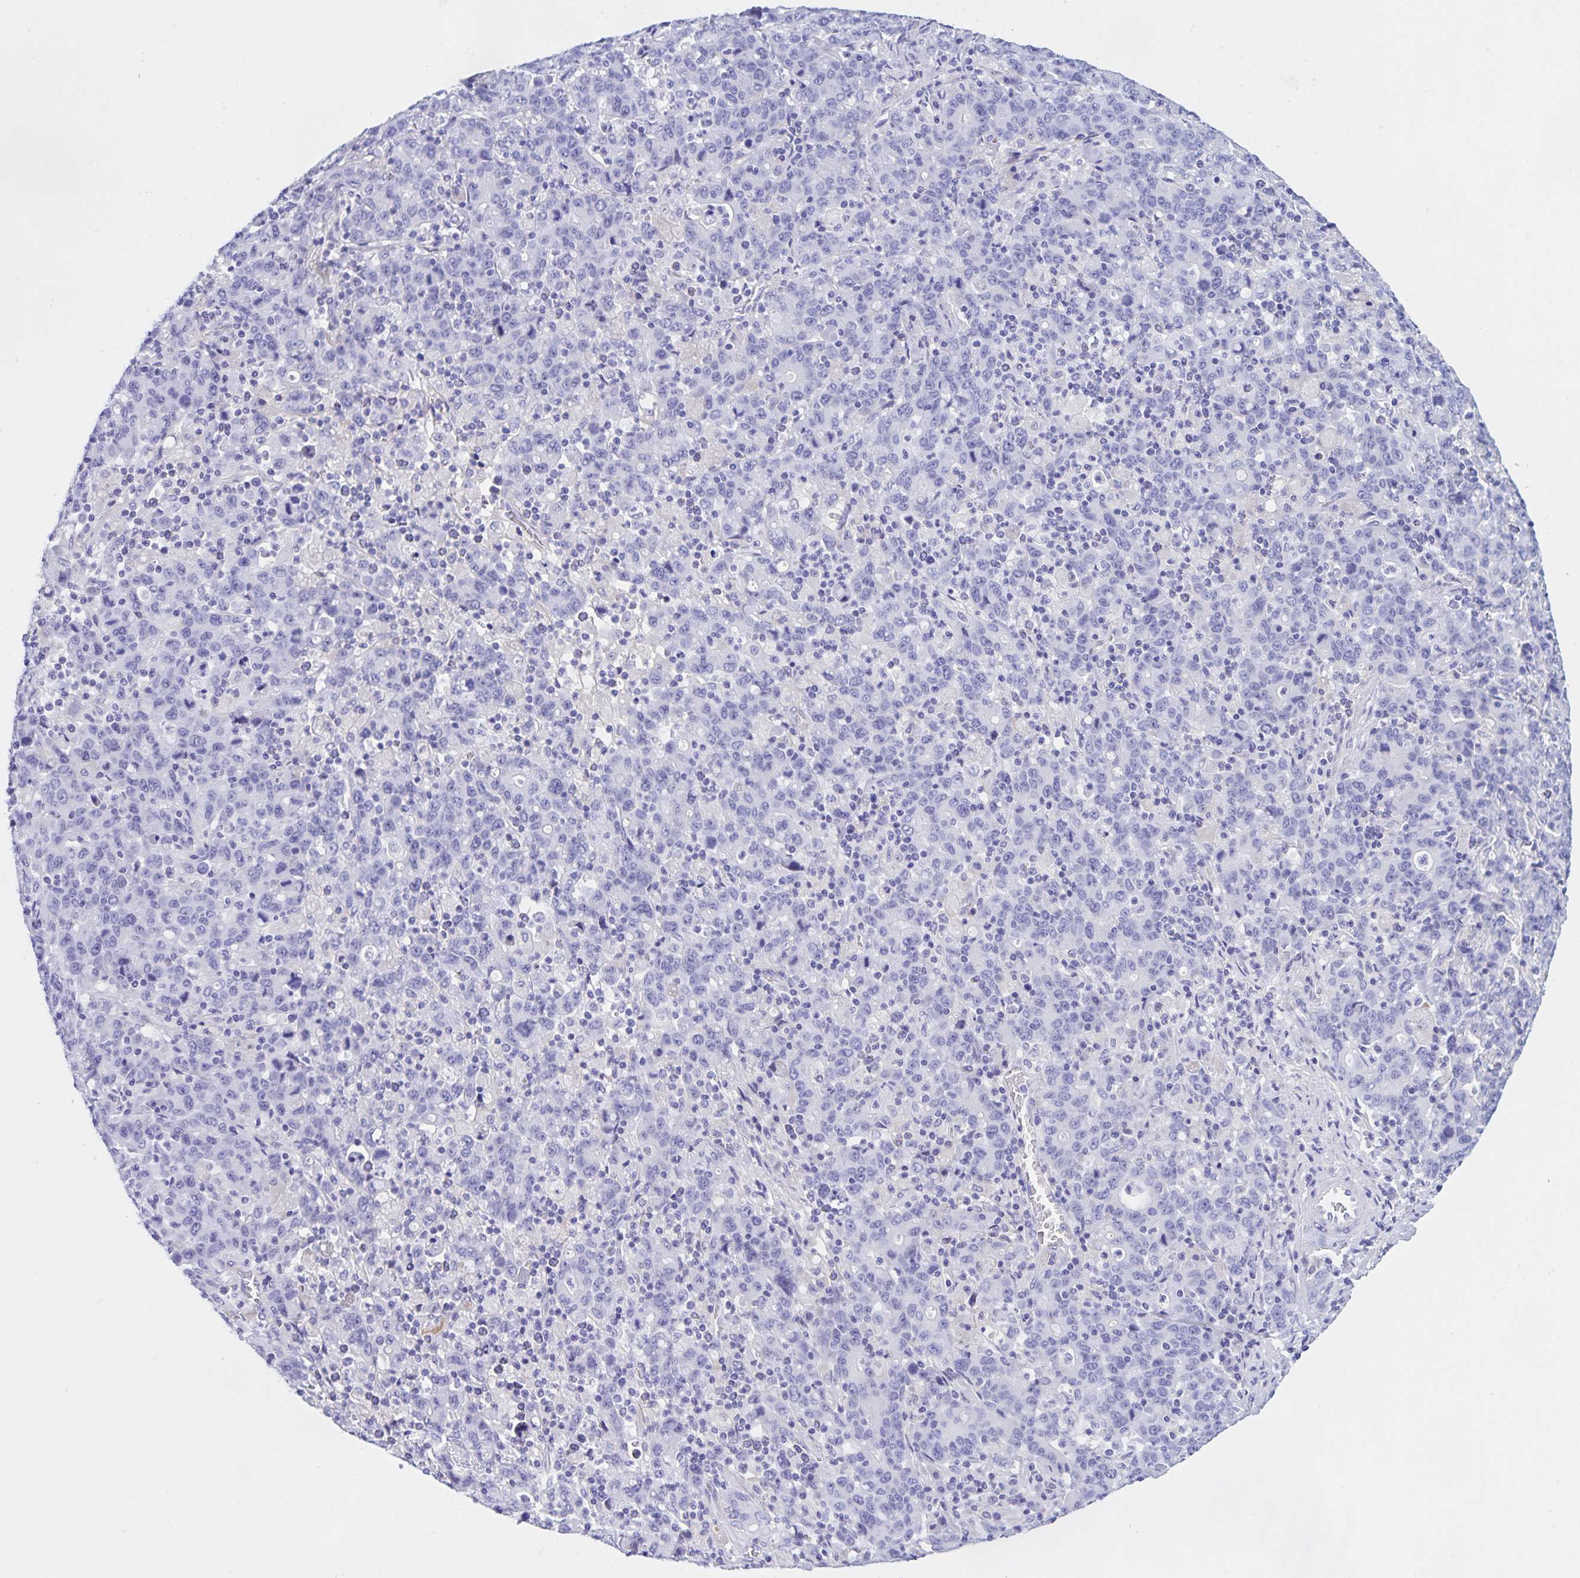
{"staining": {"intensity": "negative", "quantity": "none", "location": "none"}, "tissue": "stomach cancer", "cell_type": "Tumor cells", "image_type": "cancer", "snomed": [{"axis": "morphology", "description": "Adenocarcinoma, NOS"}, {"axis": "topography", "description": "Stomach, upper"}], "caption": "DAB immunohistochemical staining of human stomach cancer exhibits no significant positivity in tumor cells.", "gene": "CATSPER4", "patient": {"sex": "male", "age": 69}}